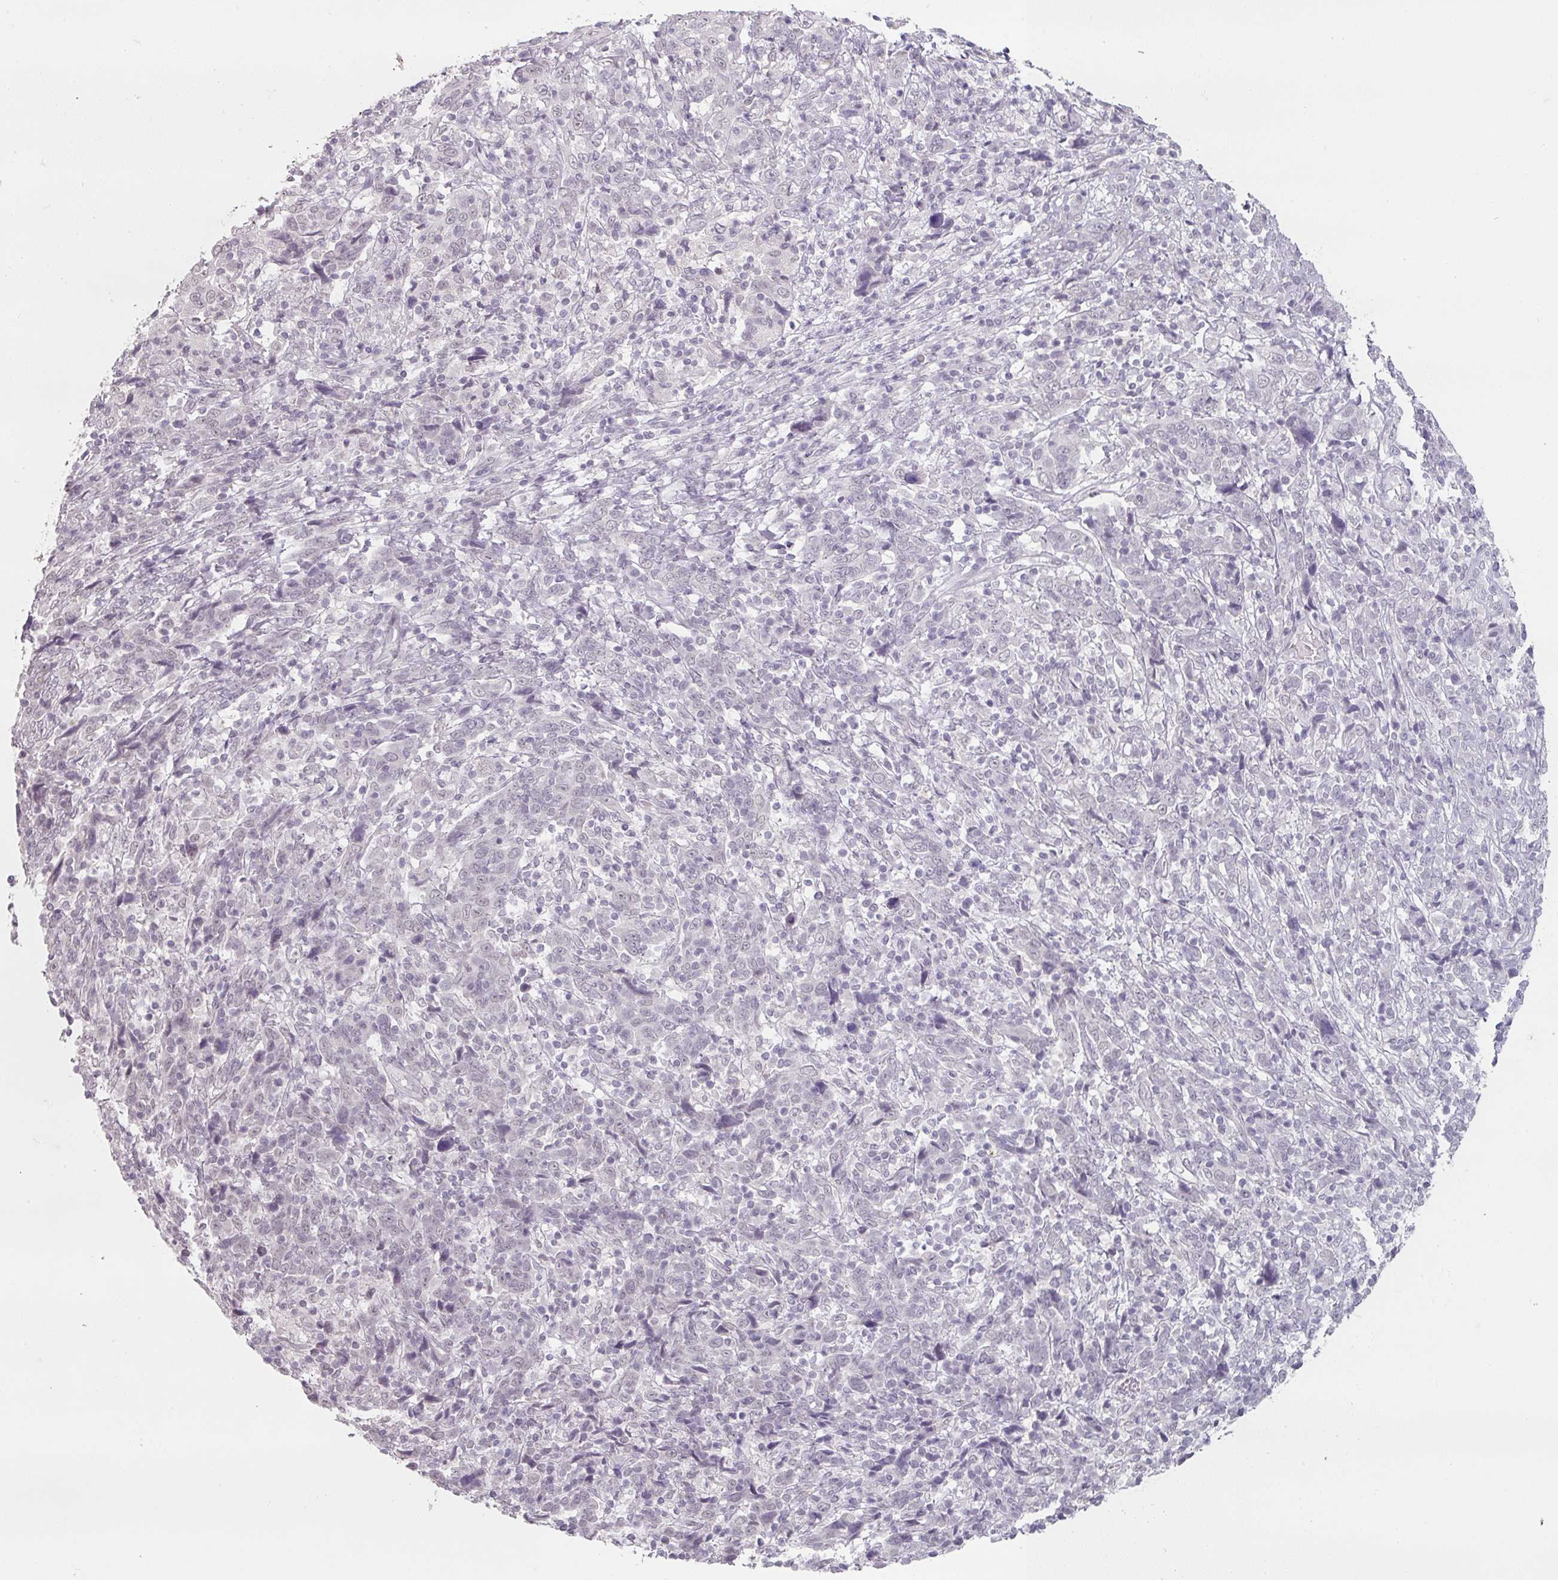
{"staining": {"intensity": "negative", "quantity": "none", "location": "none"}, "tissue": "cervical cancer", "cell_type": "Tumor cells", "image_type": "cancer", "snomed": [{"axis": "morphology", "description": "Squamous cell carcinoma, NOS"}, {"axis": "topography", "description": "Cervix"}], "caption": "Immunohistochemical staining of human cervical cancer (squamous cell carcinoma) exhibits no significant staining in tumor cells.", "gene": "SPRR1A", "patient": {"sex": "female", "age": 46}}